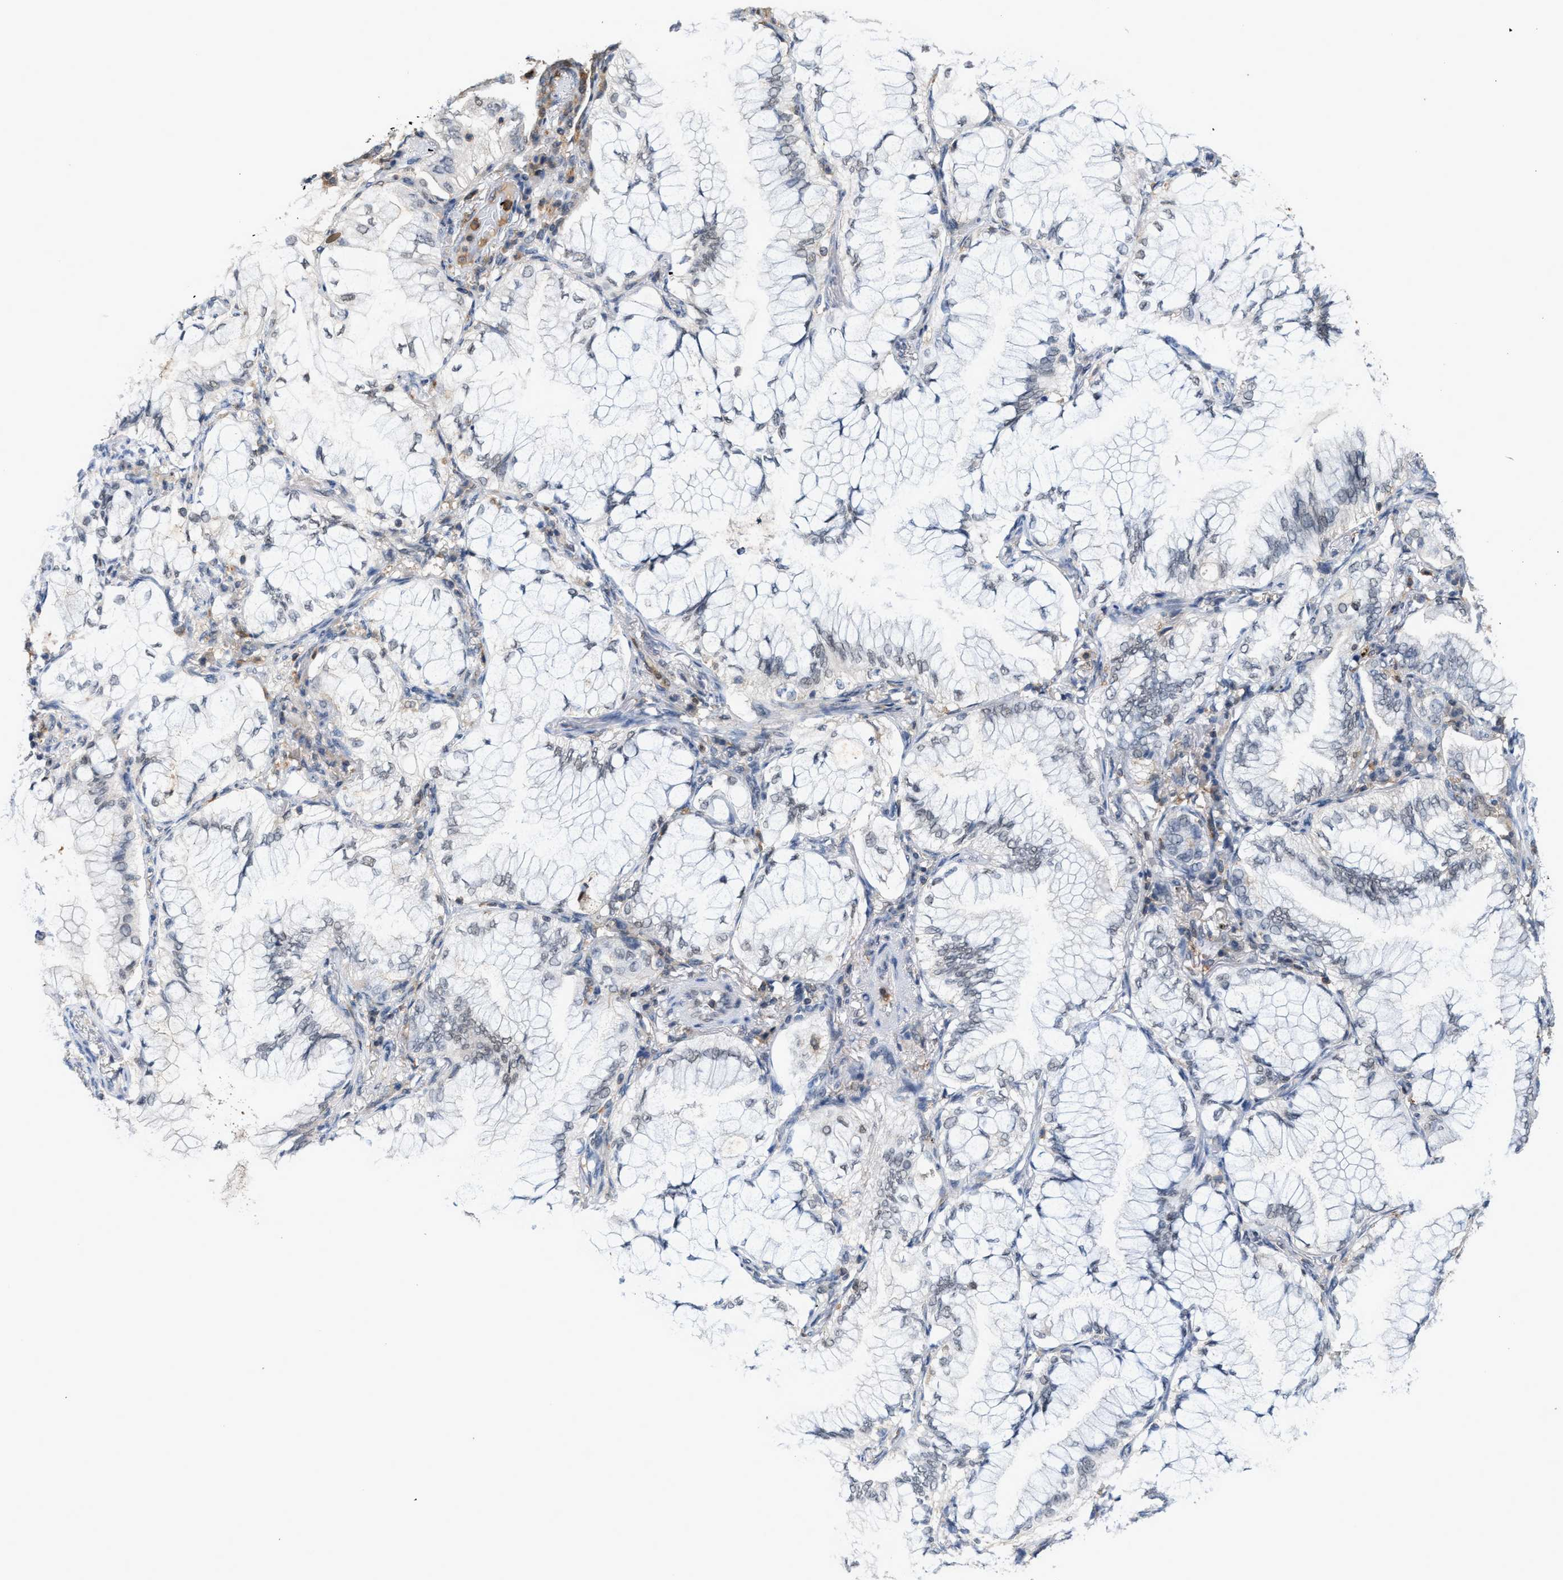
{"staining": {"intensity": "negative", "quantity": "none", "location": "none"}, "tissue": "lung cancer", "cell_type": "Tumor cells", "image_type": "cancer", "snomed": [{"axis": "morphology", "description": "Adenocarcinoma, NOS"}, {"axis": "topography", "description": "Lung"}], "caption": "High power microscopy image of an immunohistochemistry image of adenocarcinoma (lung), revealing no significant staining in tumor cells. (Stains: DAB (3,3'-diaminobenzidine) IHC with hematoxylin counter stain, Microscopy: brightfield microscopy at high magnification).", "gene": "FGD3", "patient": {"sex": "female", "age": 70}}